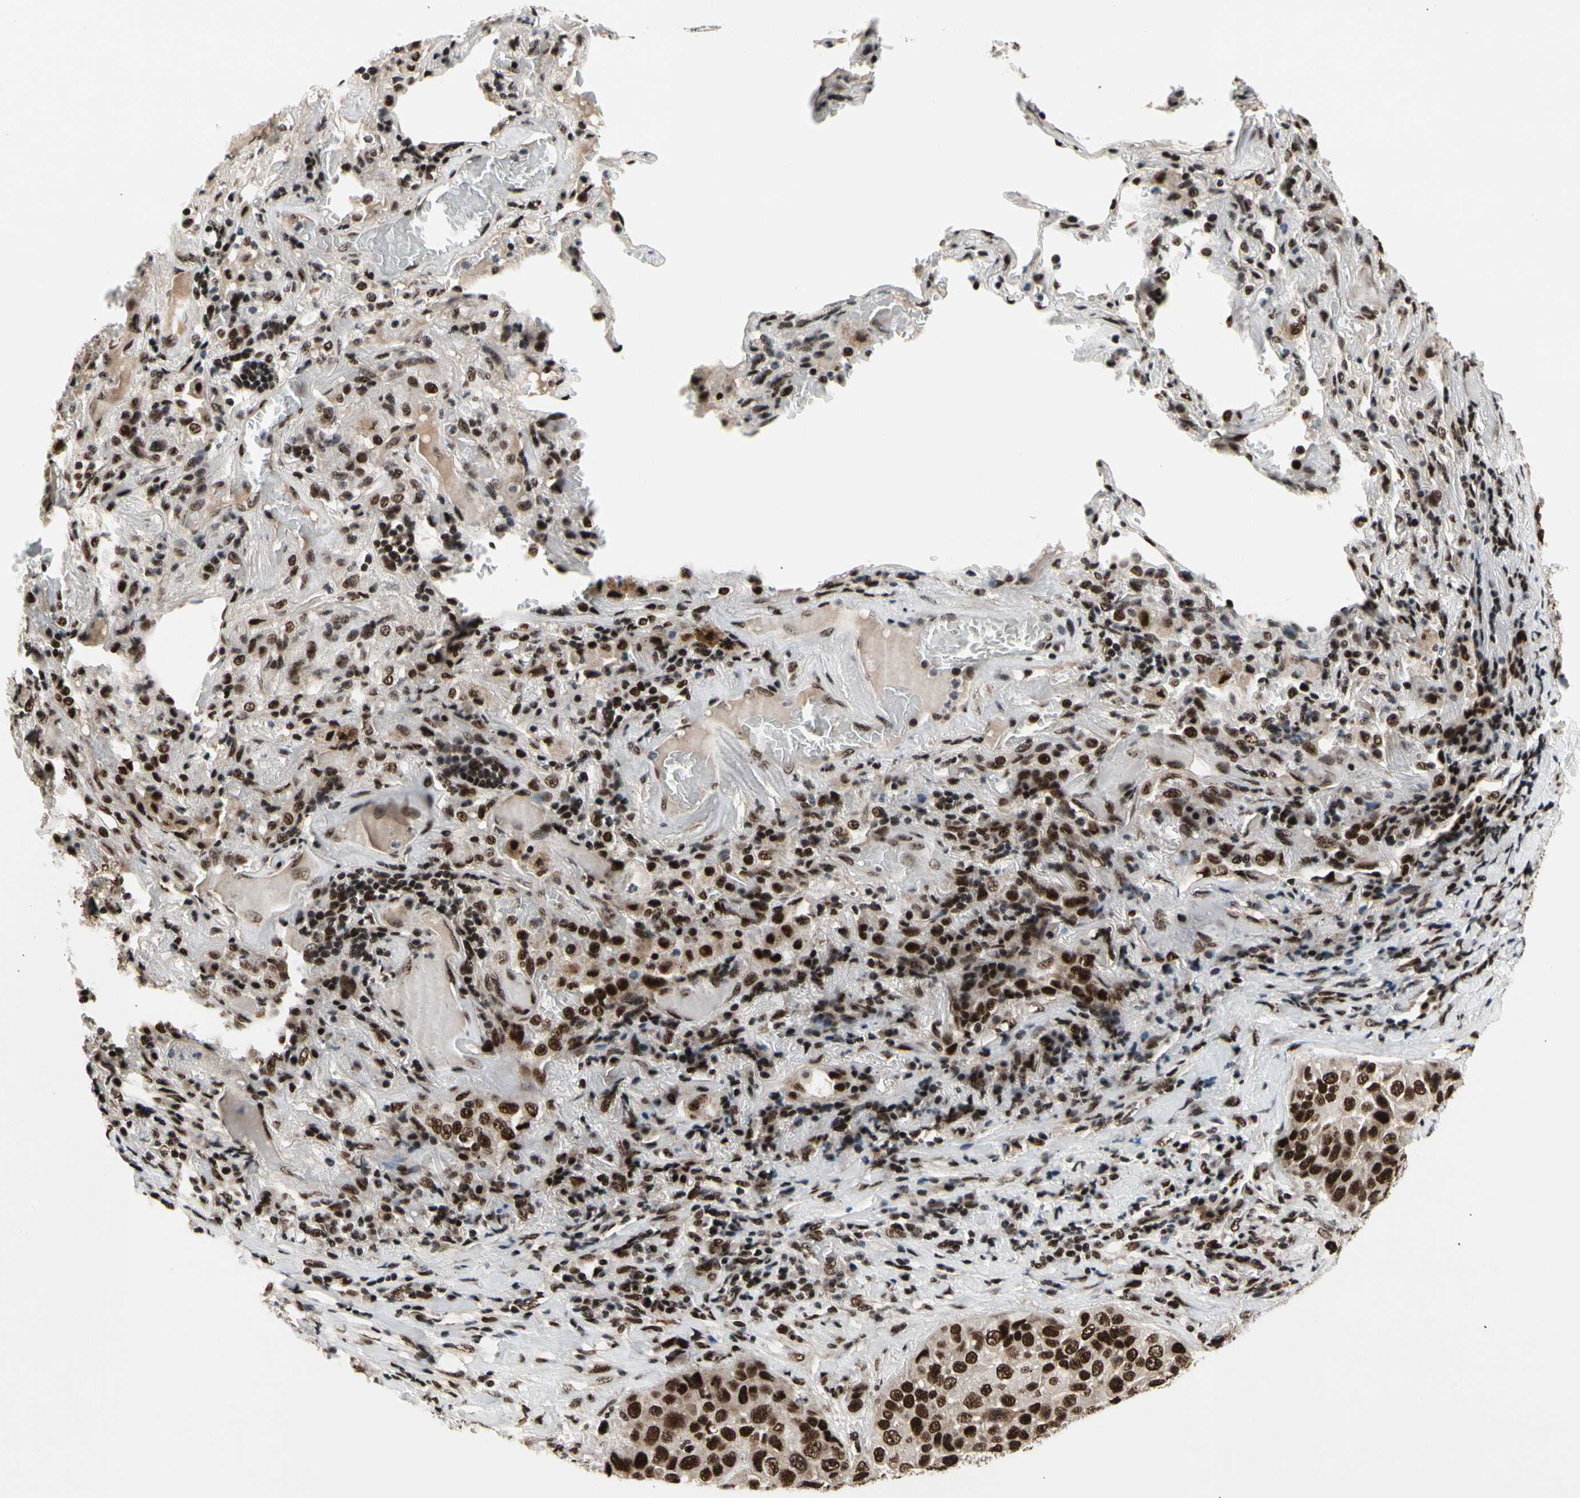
{"staining": {"intensity": "strong", "quantity": ">75%", "location": "nuclear"}, "tissue": "lung cancer", "cell_type": "Tumor cells", "image_type": "cancer", "snomed": [{"axis": "morphology", "description": "Squamous cell carcinoma, NOS"}, {"axis": "topography", "description": "Lung"}], "caption": "Strong nuclear staining for a protein is present in about >75% of tumor cells of lung cancer using IHC.", "gene": "SRSF11", "patient": {"sex": "male", "age": 57}}